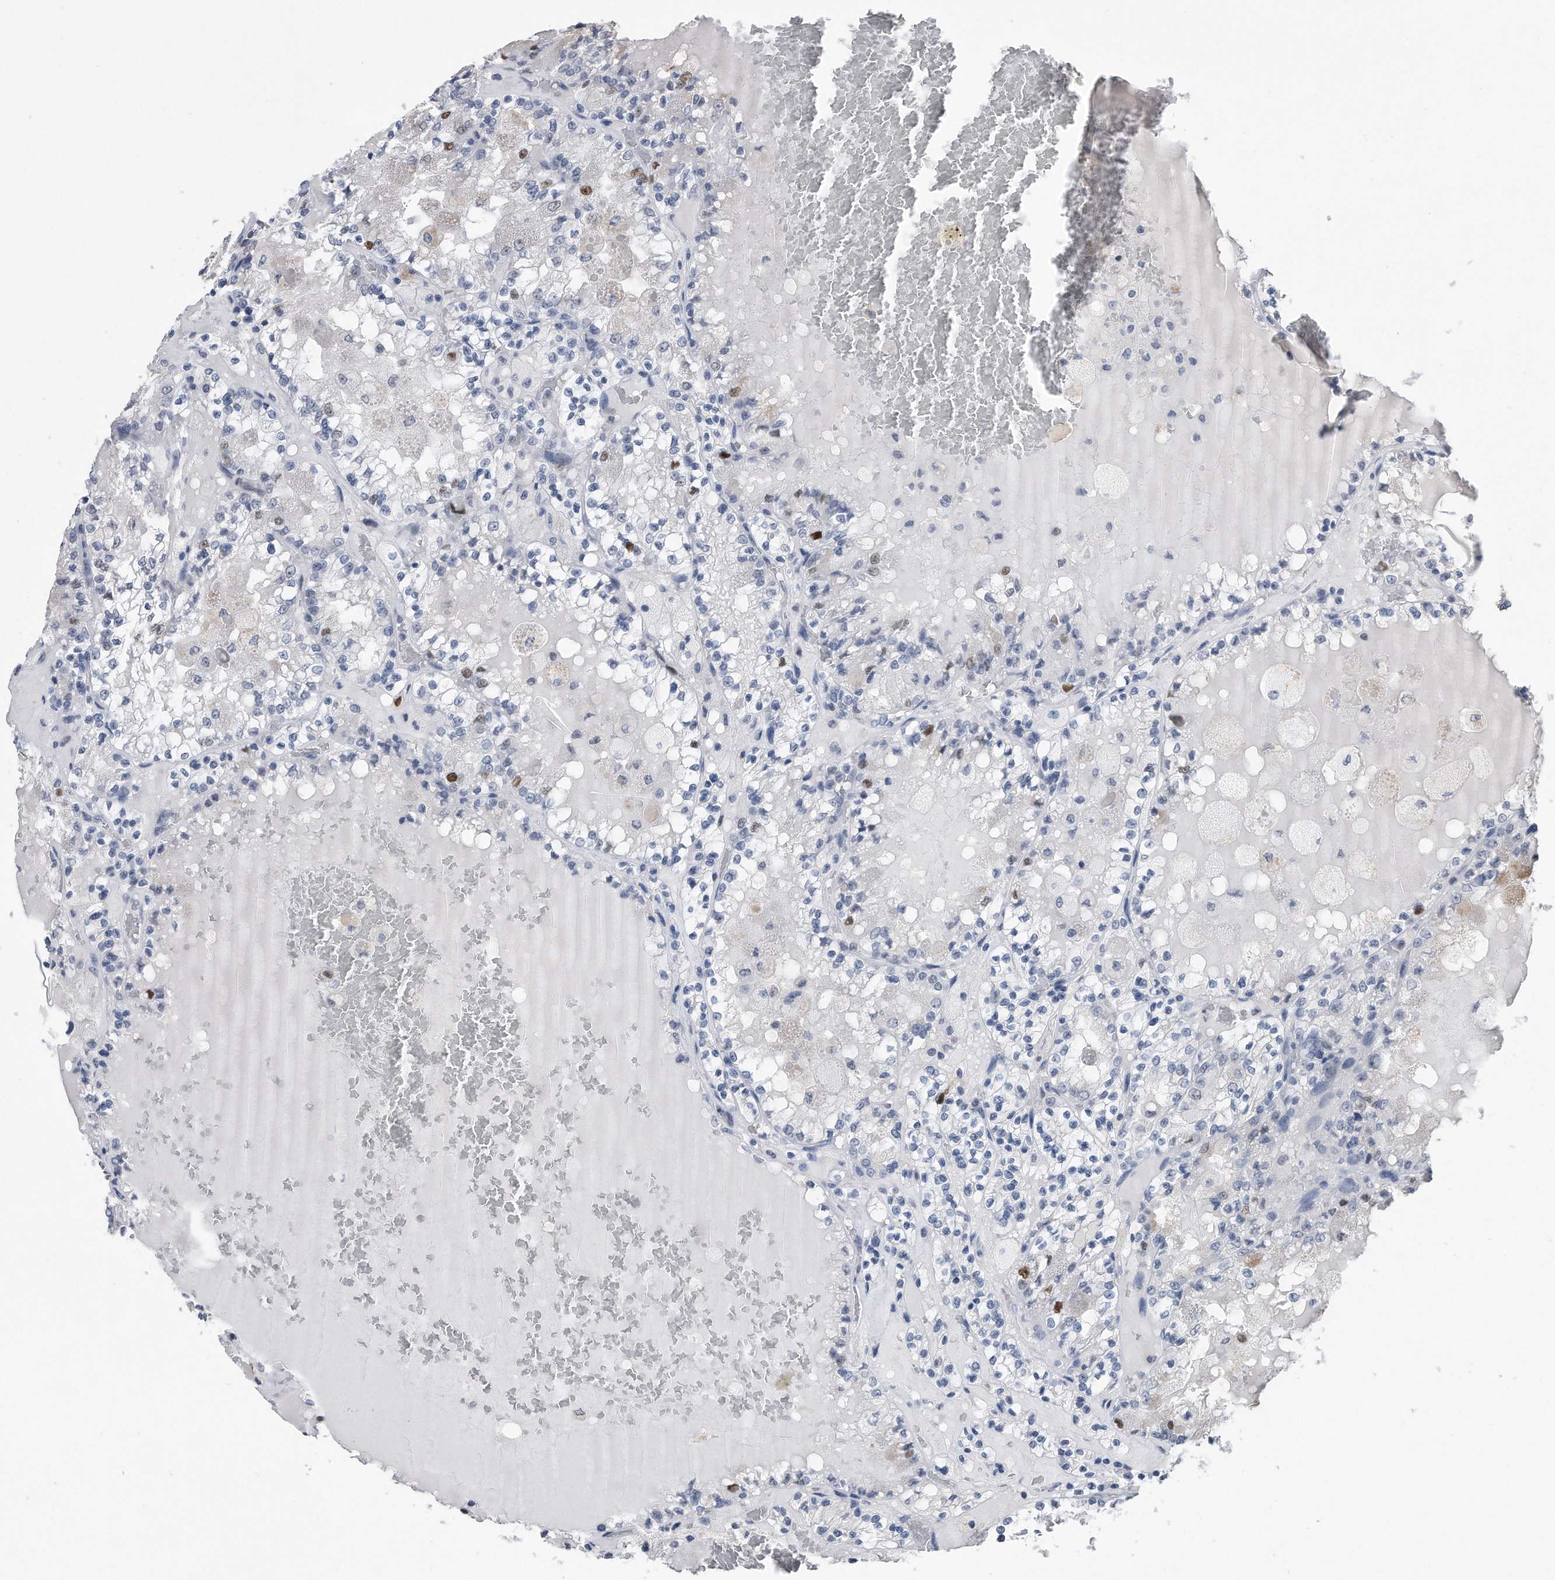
{"staining": {"intensity": "moderate", "quantity": "<25%", "location": "nuclear"}, "tissue": "renal cancer", "cell_type": "Tumor cells", "image_type": "cancer", "snomed": [{"axis": "morphology", "description": "Adenocarcinoma, NOS"}, {"axis": "topography", "description": "Kidney"}], "caption": "Immunohistochemical staining of human renal cancer exhibits low levels of moderate nuclear staining in approximately <25% of tumor cells. Ihc stains the protein of interest in brown and the nuclei are stained blue.", "gene": "PCNA", "patient": {"sex": "female", "age": 56}}